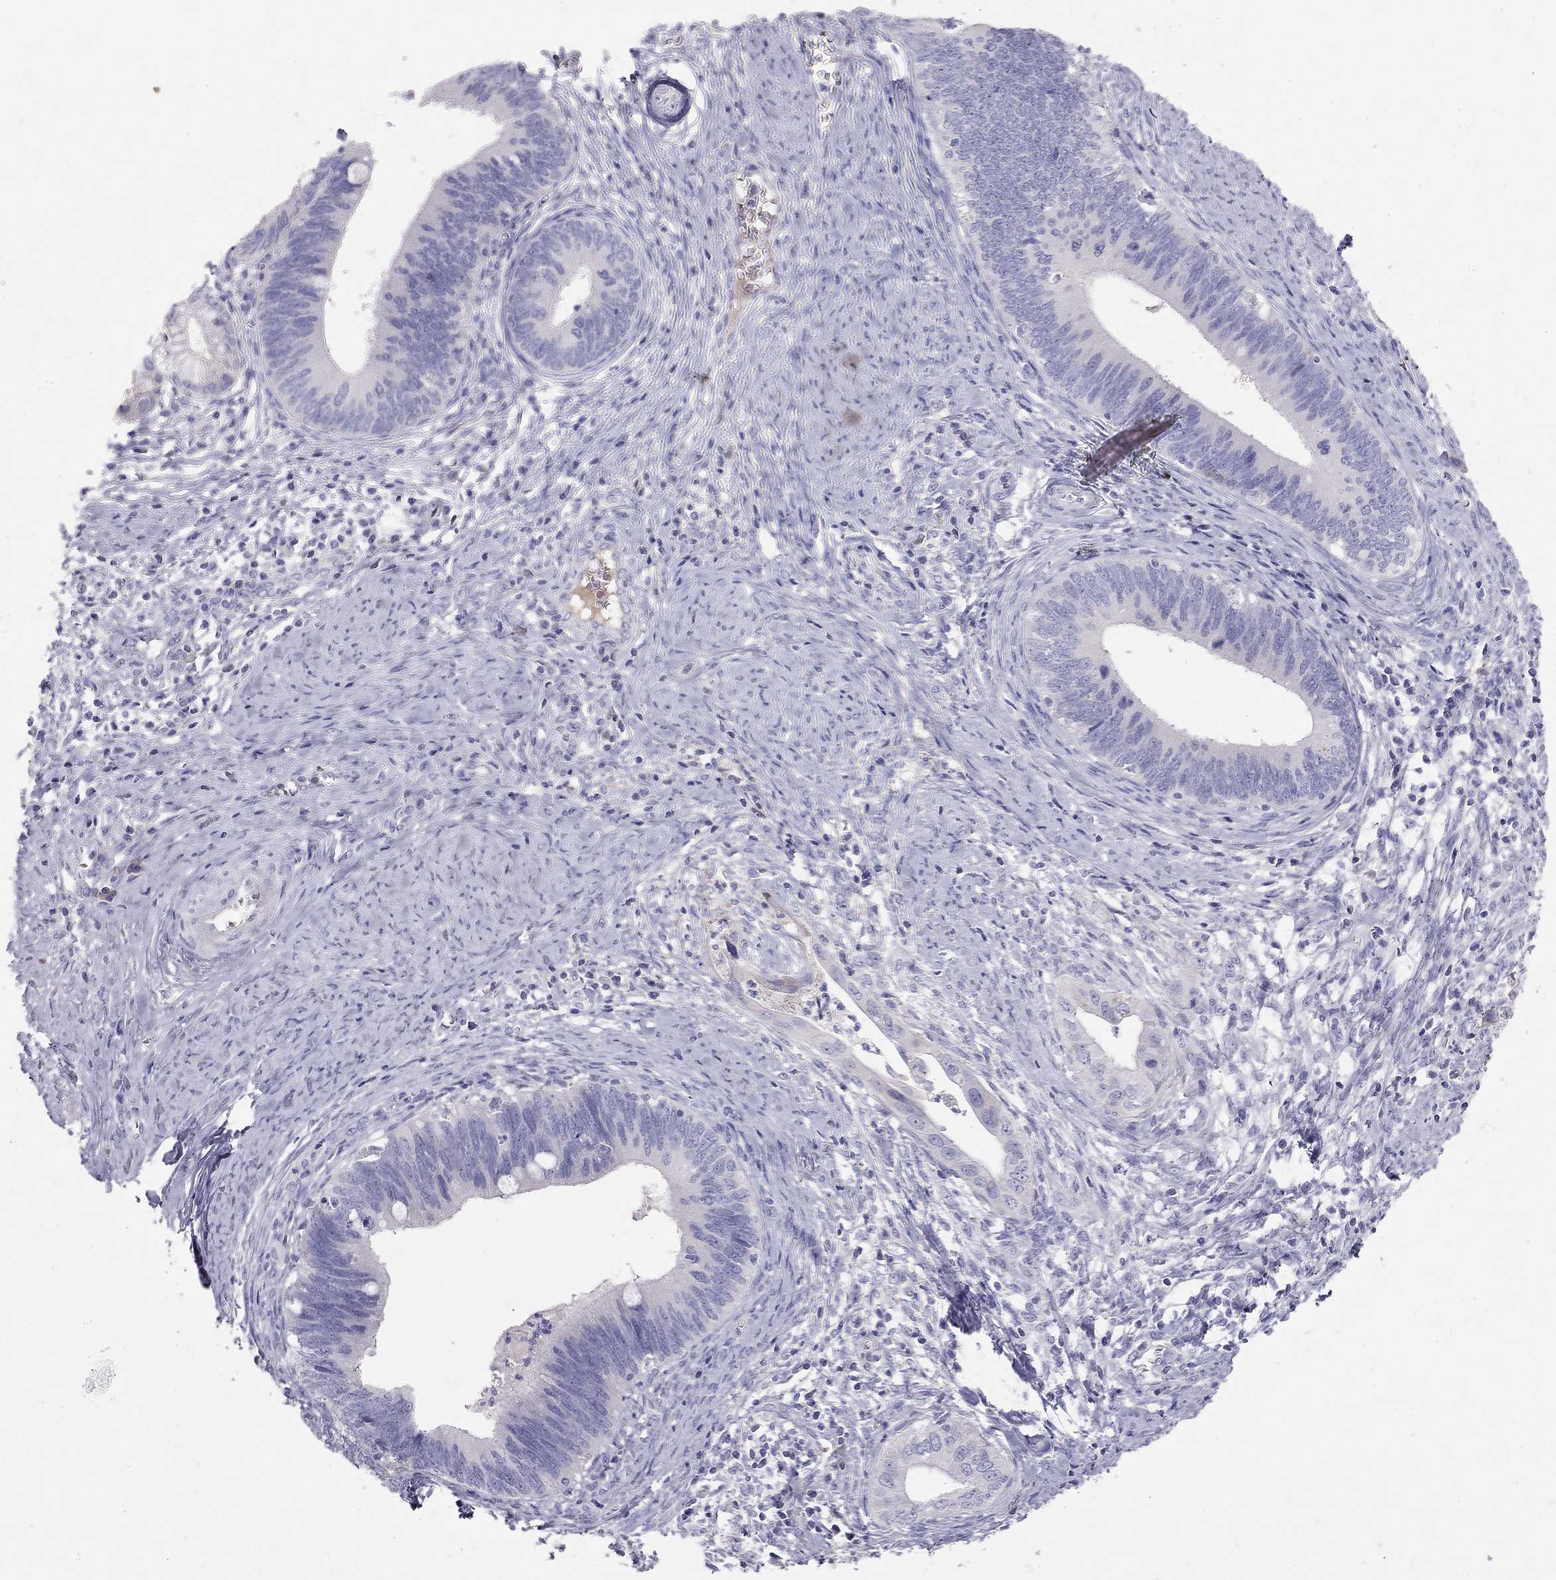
{"staining": {"intensity": "negative", "quantity": "none", "location": "none"}, "tissue": "cervical cancer", "cell_type": "Tumor cells", "image_type": "cancer", "snomed": [{"axis": "morphology", "description": "Adenocarcinoma, NOS"}, {"axis": "topography", "description": "Cervix"}], "caption": "Immunohistochemistry (IHC) micrograph of adenocarcinoma (cervical) stained for a protein (brown), which demonstrates no staining in tumor cells.", "gene": "RHD", "patient": {"sex": "female", "age": 42}}